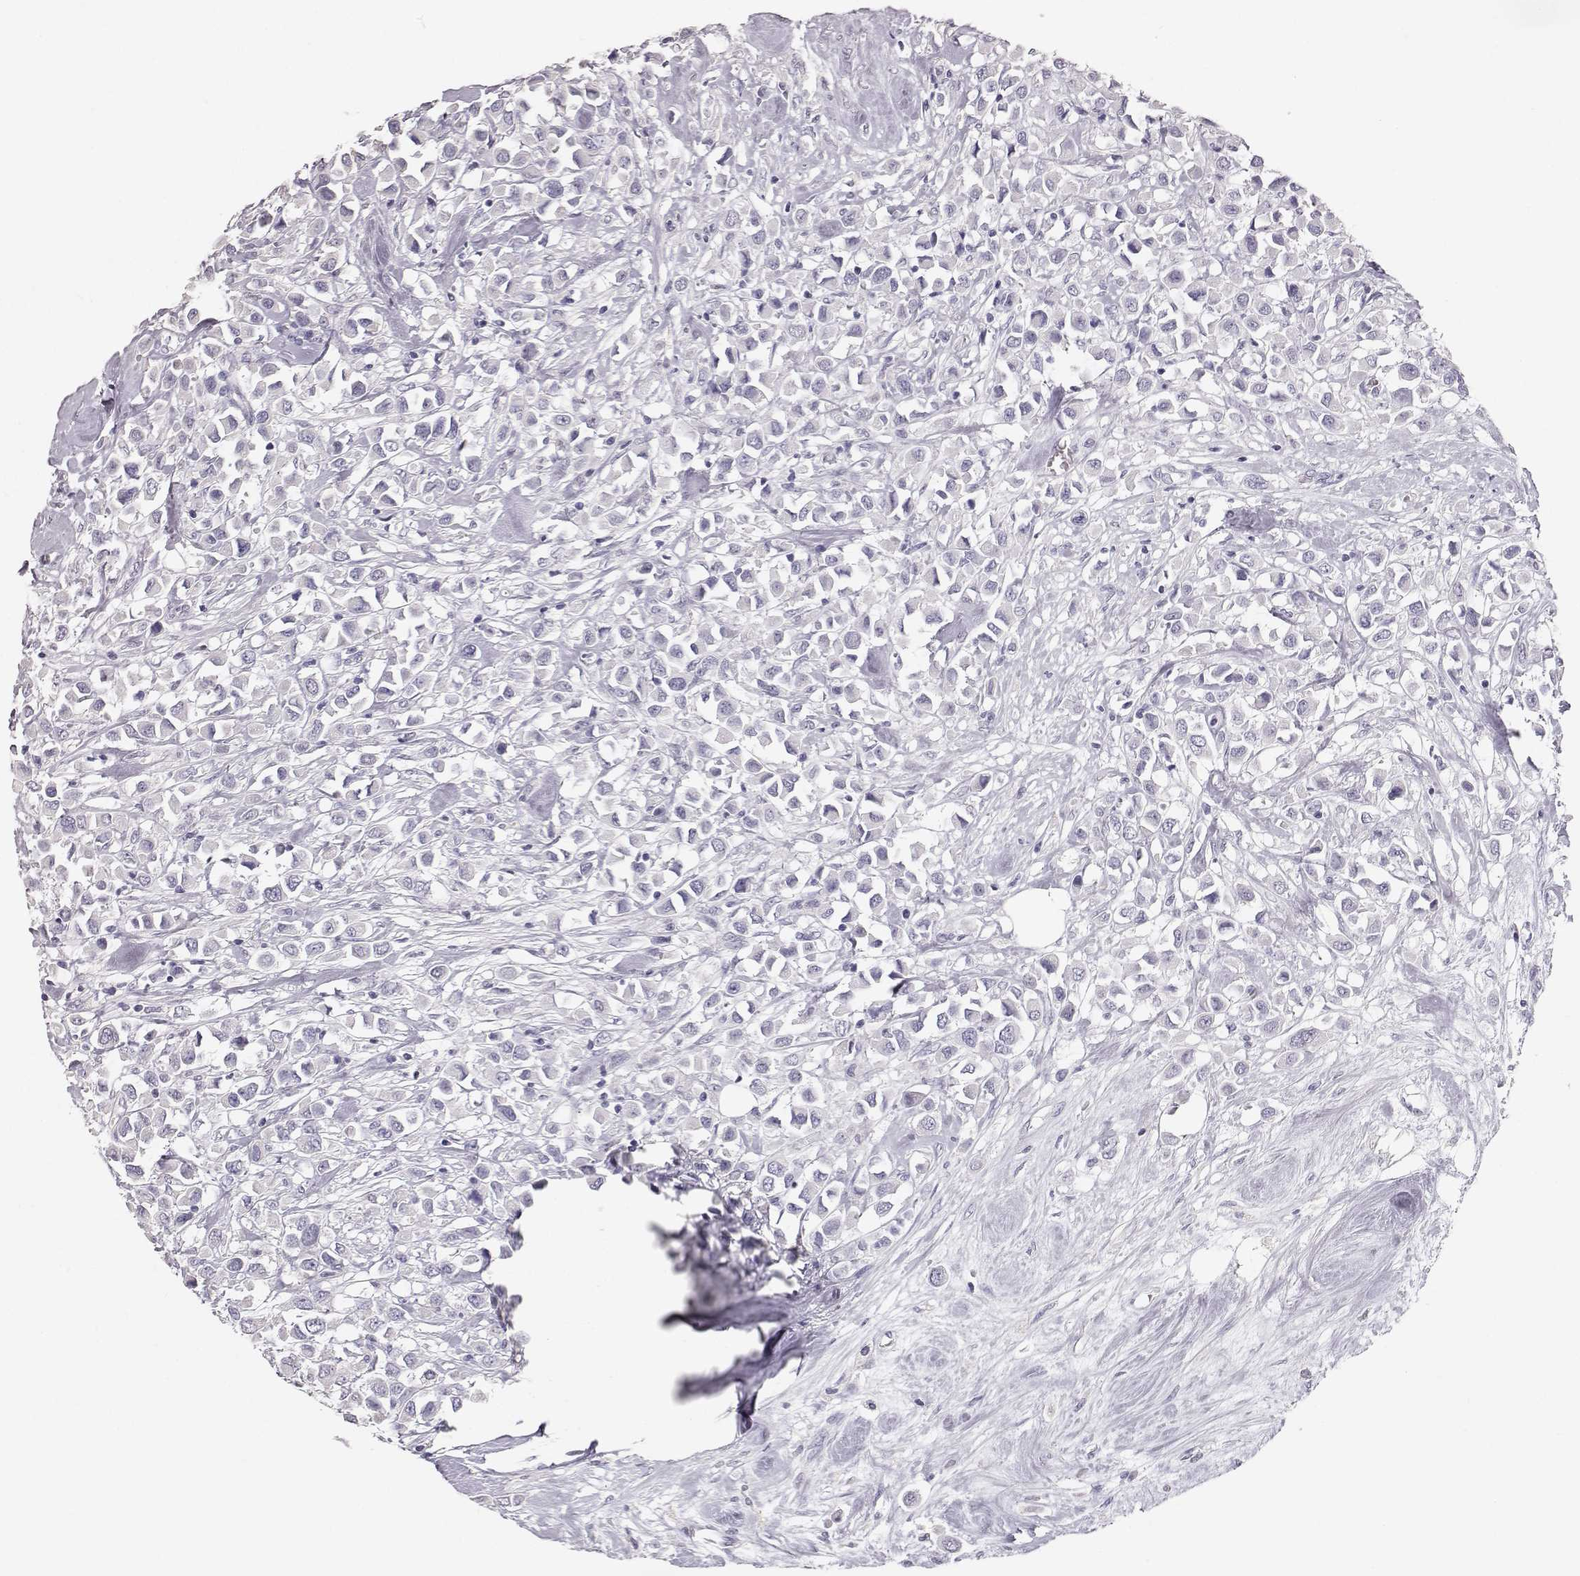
{"staining": {"intensity": "negative", "quantity": "none", "location": "none"}, "tissue": "breast cancer", "cell_type": "Tumor cells", "image_type": "cancer", "snomed": [{"axis": "morphology", "description": "Duct carcinoma"}, {"axis": "topography", "description": "Breast"}], "caption": "High magnification brightfield microscopy of breast cancer stained with DAB (3,3'-diaminobenzidine) (brown) and counterstained with hematoxylin (blue): tumor cells show no significant staining.", "gene": "KRT33A", "patient": {"sex": "female", "age": 61}}